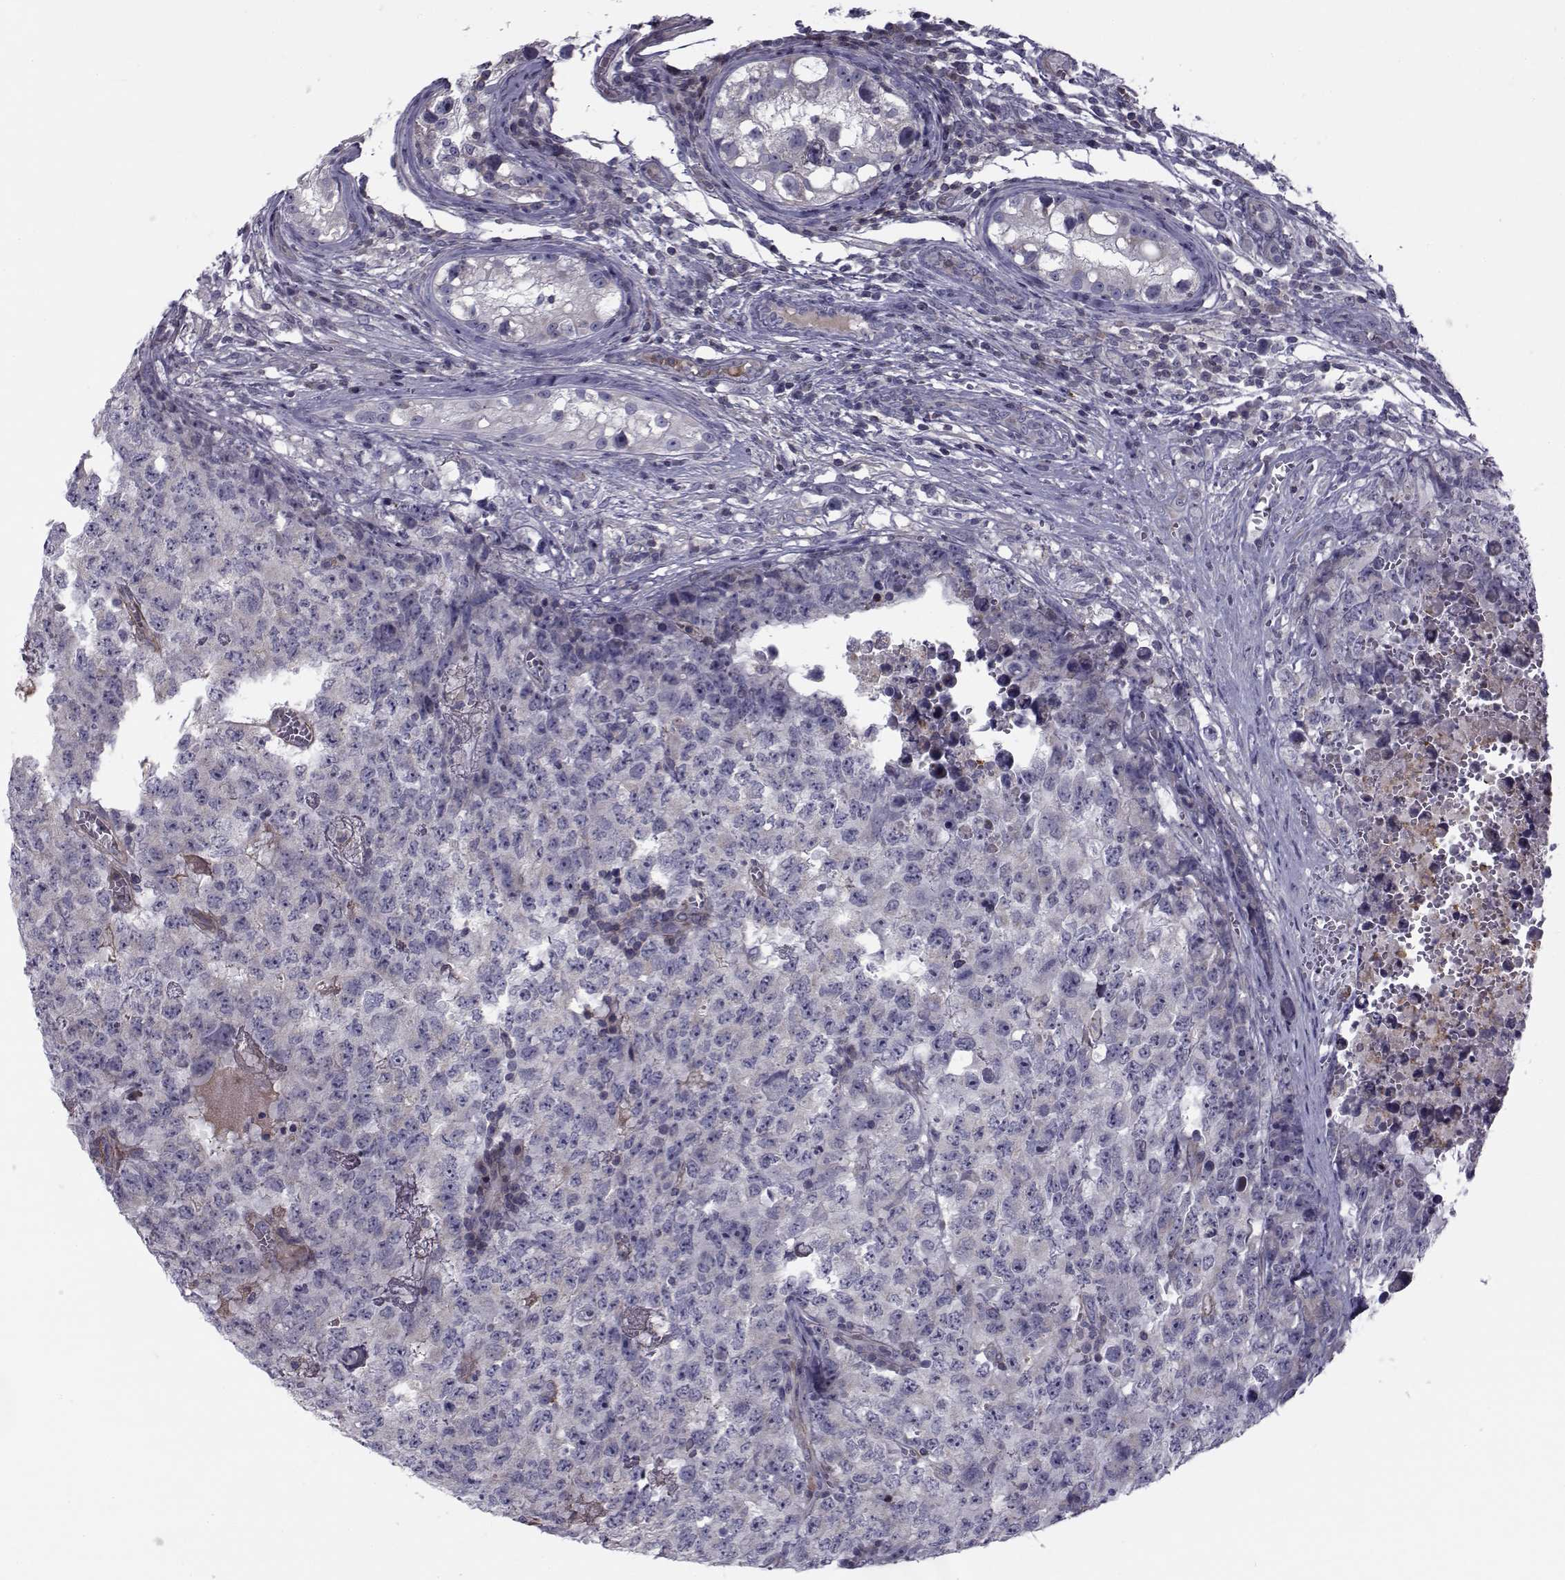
{"staining": {"intensity": "negative", "quantity": "none", "location": "none"}, "tissue": "testis cancer", "cell_type": "Tumor cells", "image_type": "cancer", "snomed": [{"axis": "morphology", "description": "Carcinoma, Embryonal, NOS"}, {"axis": "topography", "description": "Testis"}], "caption": "Tumor cells show no significant positivity in testis cancer (embryonal carcinoma). (DAB immunohistochemistry (IHC) with hematoxylin counter stain).", "gene": "LRRC27", "patient": {"sex": "male", "age": 23}}